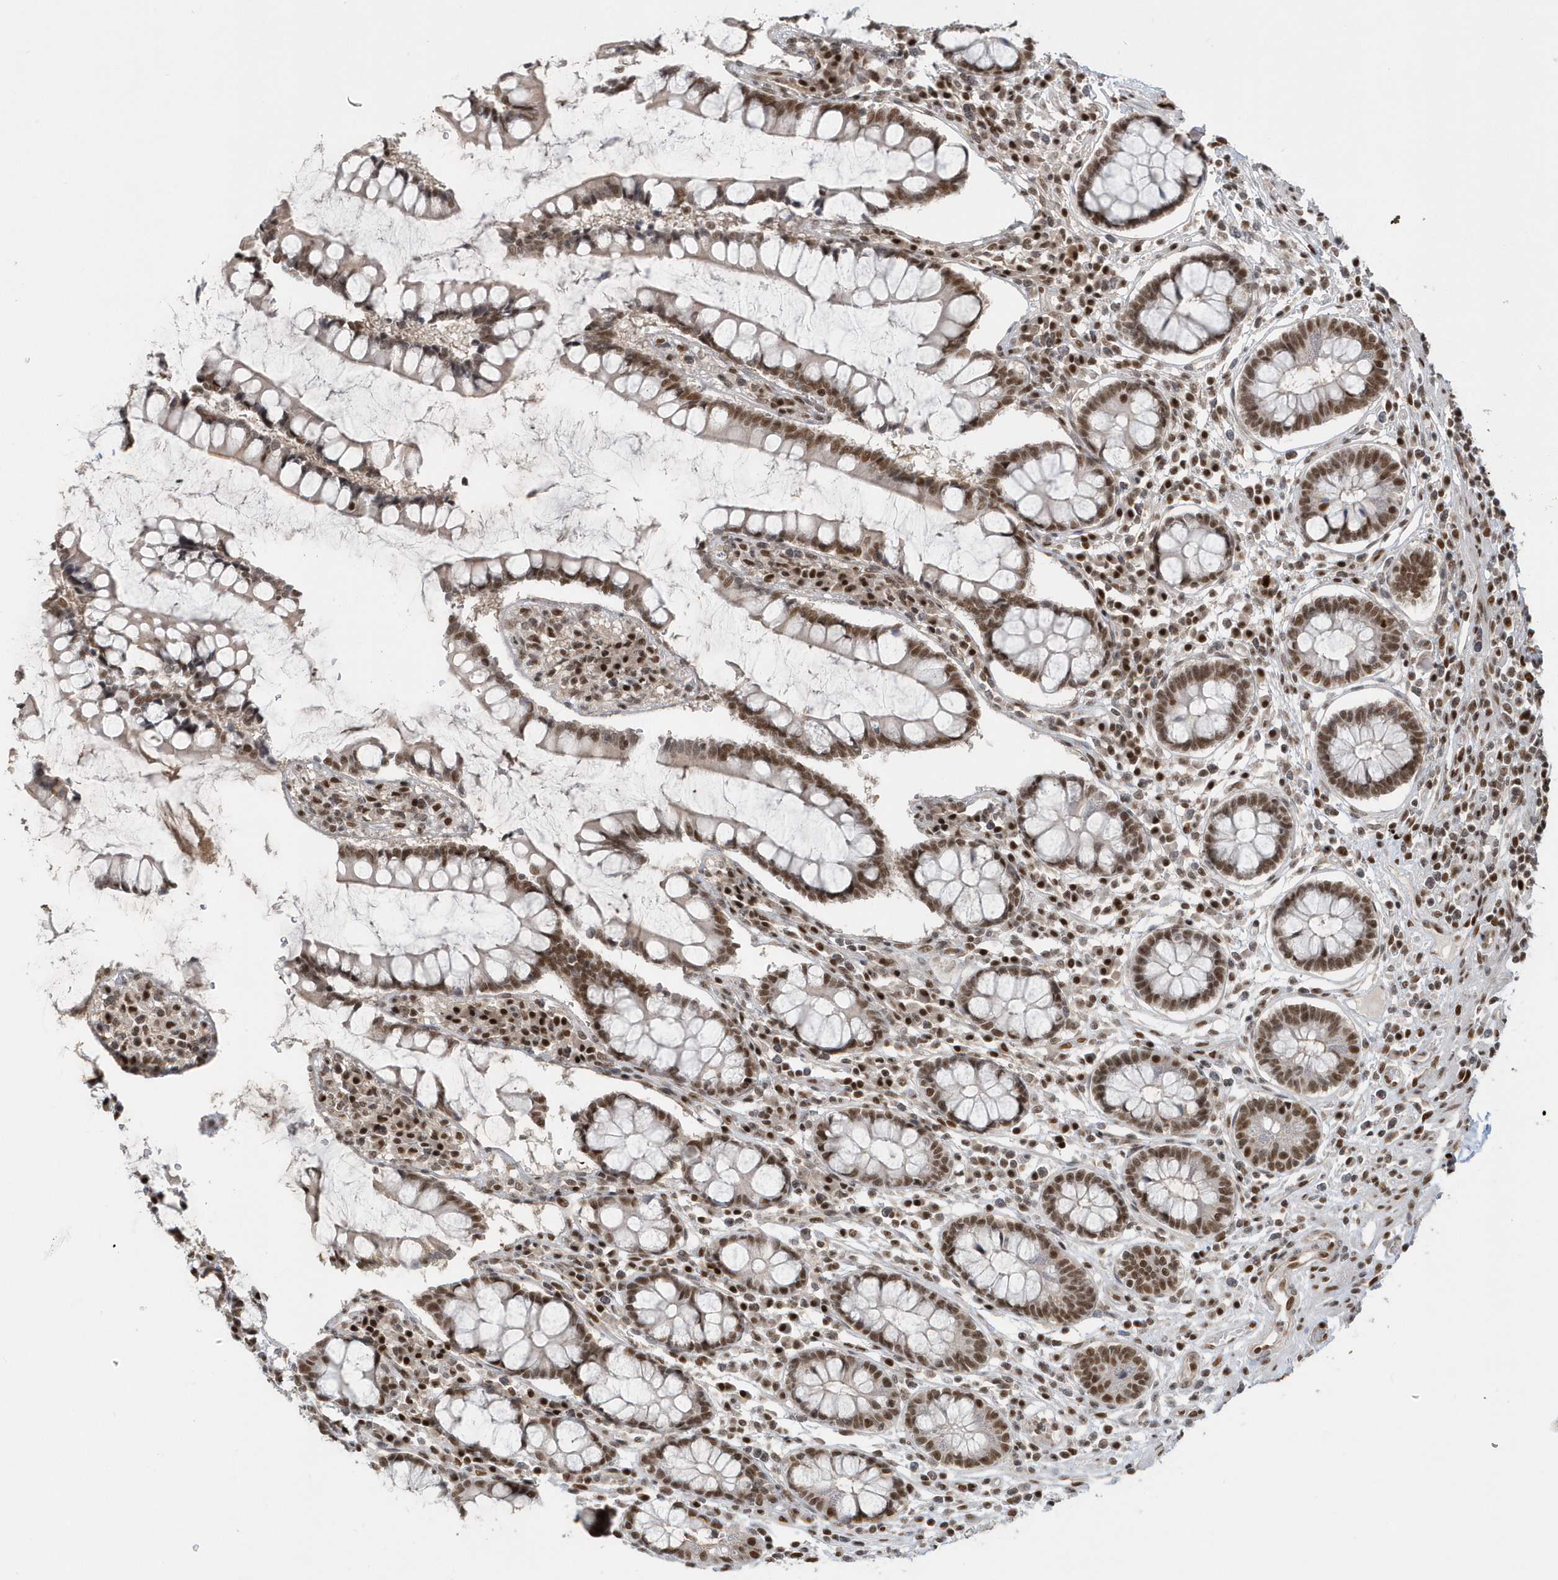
{"staining": {"intensity": "strong", "quantity": ">75%", "location": "nuclear"}, "tissue": "colon", "cell_type": "Endothelial cells", "image_type": "normal", "snomed": [{"axis": "morphology", "description": "Normal tissue, NOS"}, {"axis": "topography", "description": "Colon"}], "caption": "An image of human colon stained for a protein displays strong nuclear brown staining in endothelial cells.", "gene": "SEPHS1", "patient": {"sex": "female", "age": 79}}